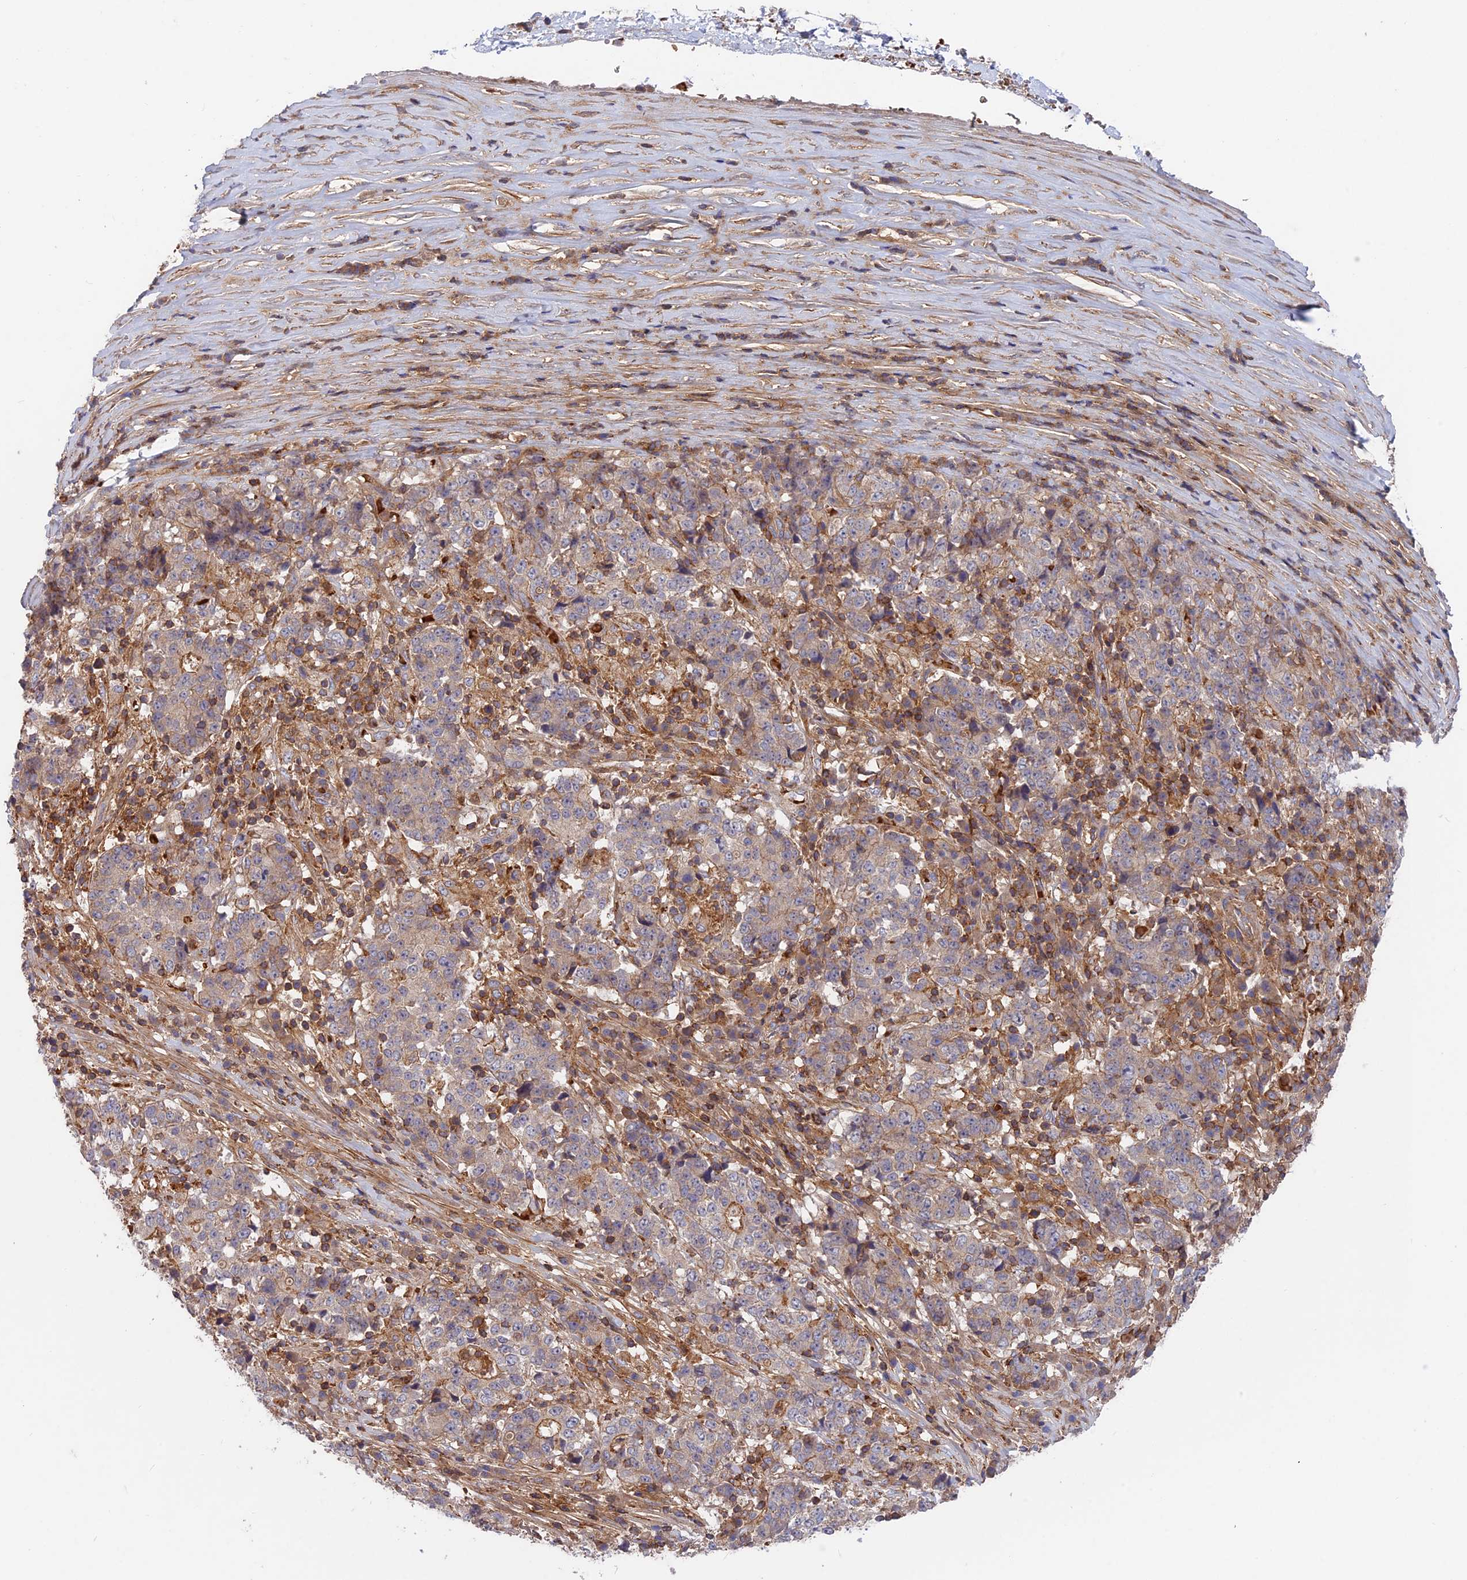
{"staining": {"intensity": "negative", "quantity": "none", "location": "none"}, "tissue": "stomach cancer", "cell_type": "Tumor cells", "image_type": "cancer", "snomed": [{"axis": "morphology", "description": "Adenocarcinoma, NOS"}, {"axis": "topography", "description": "Stomach"}], "caption": "Protein analysis of stomach cancer (adenocarcinoma) shows no significant positivity in tumor cells. Nuclei are stained in blue.", "gene": "CPNE7", "patient": {"sex": "male", "age": 59}}